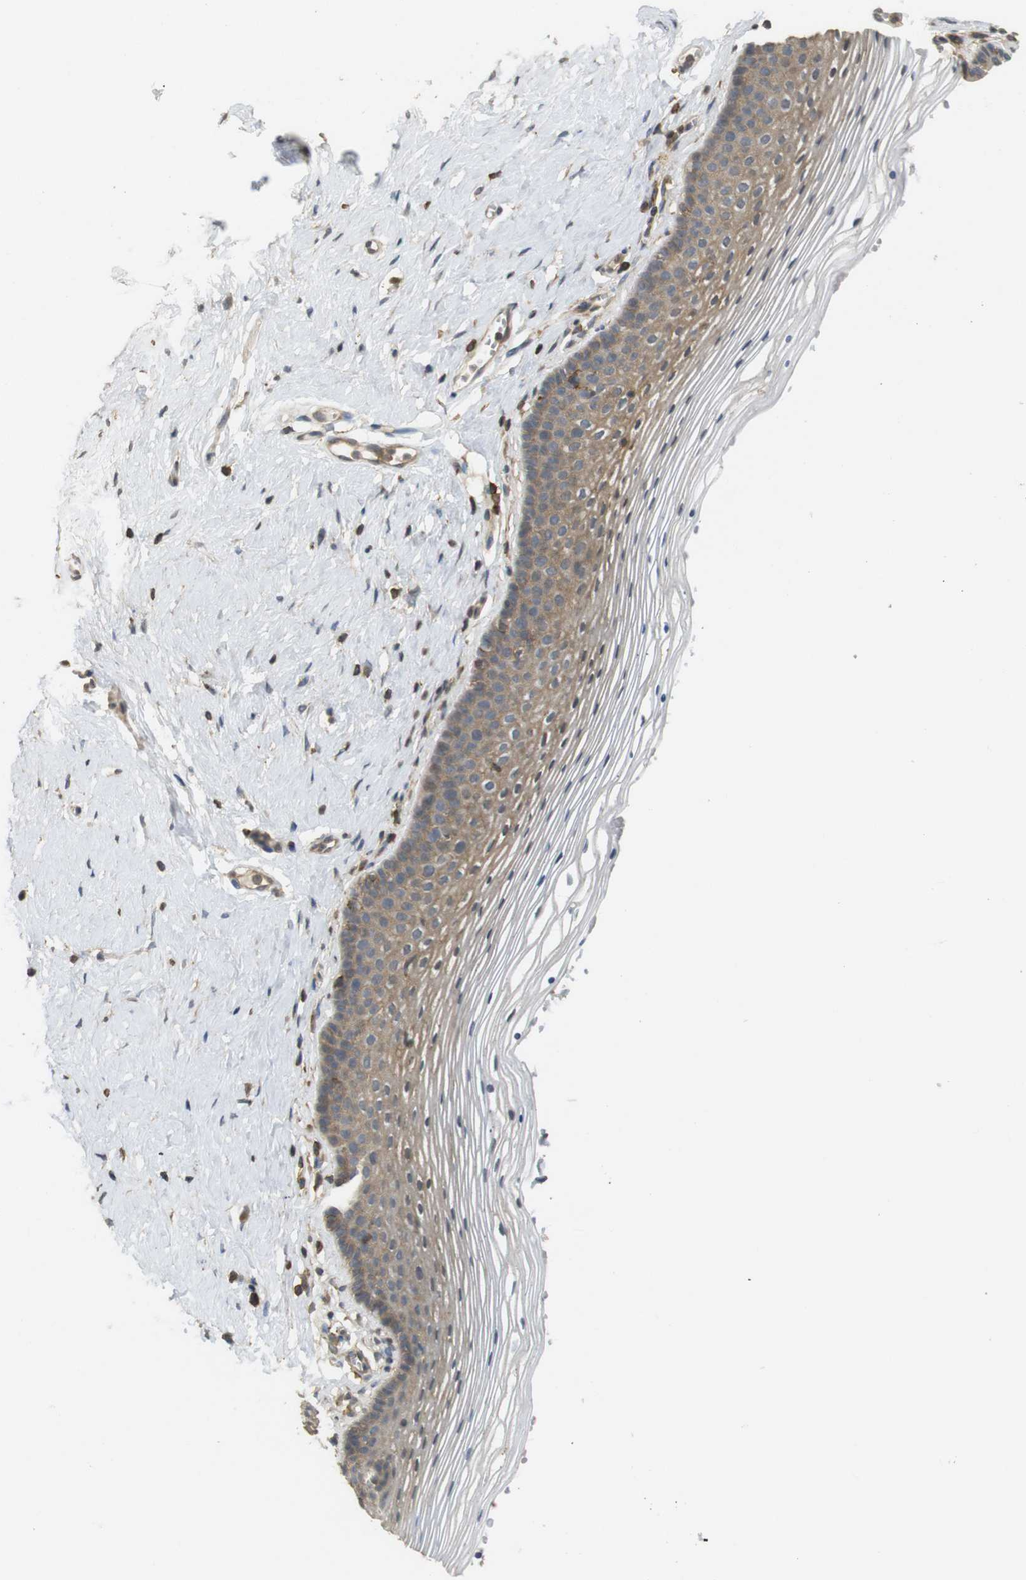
{"staining": {"intensity": "moderate", "quantity": "25%-75%", "location": "cytoplasmic/membranous"}, "tissue": "vagina", "cell_type": "Squamous epithelial cells", "image_type": "normal", "snomed": [{"axis": "morphology", "description": "Normal tissue, NOS"}, {"axis": "topography", "description": "Vagina"}], "caption": "Benign vagina demonstrates moderate cytoplasmic/membranous expression in about 25%-75% of squamous epithelial cells.", "gene": "KSR1", "patient": {"sex": "female", "age": 32}}